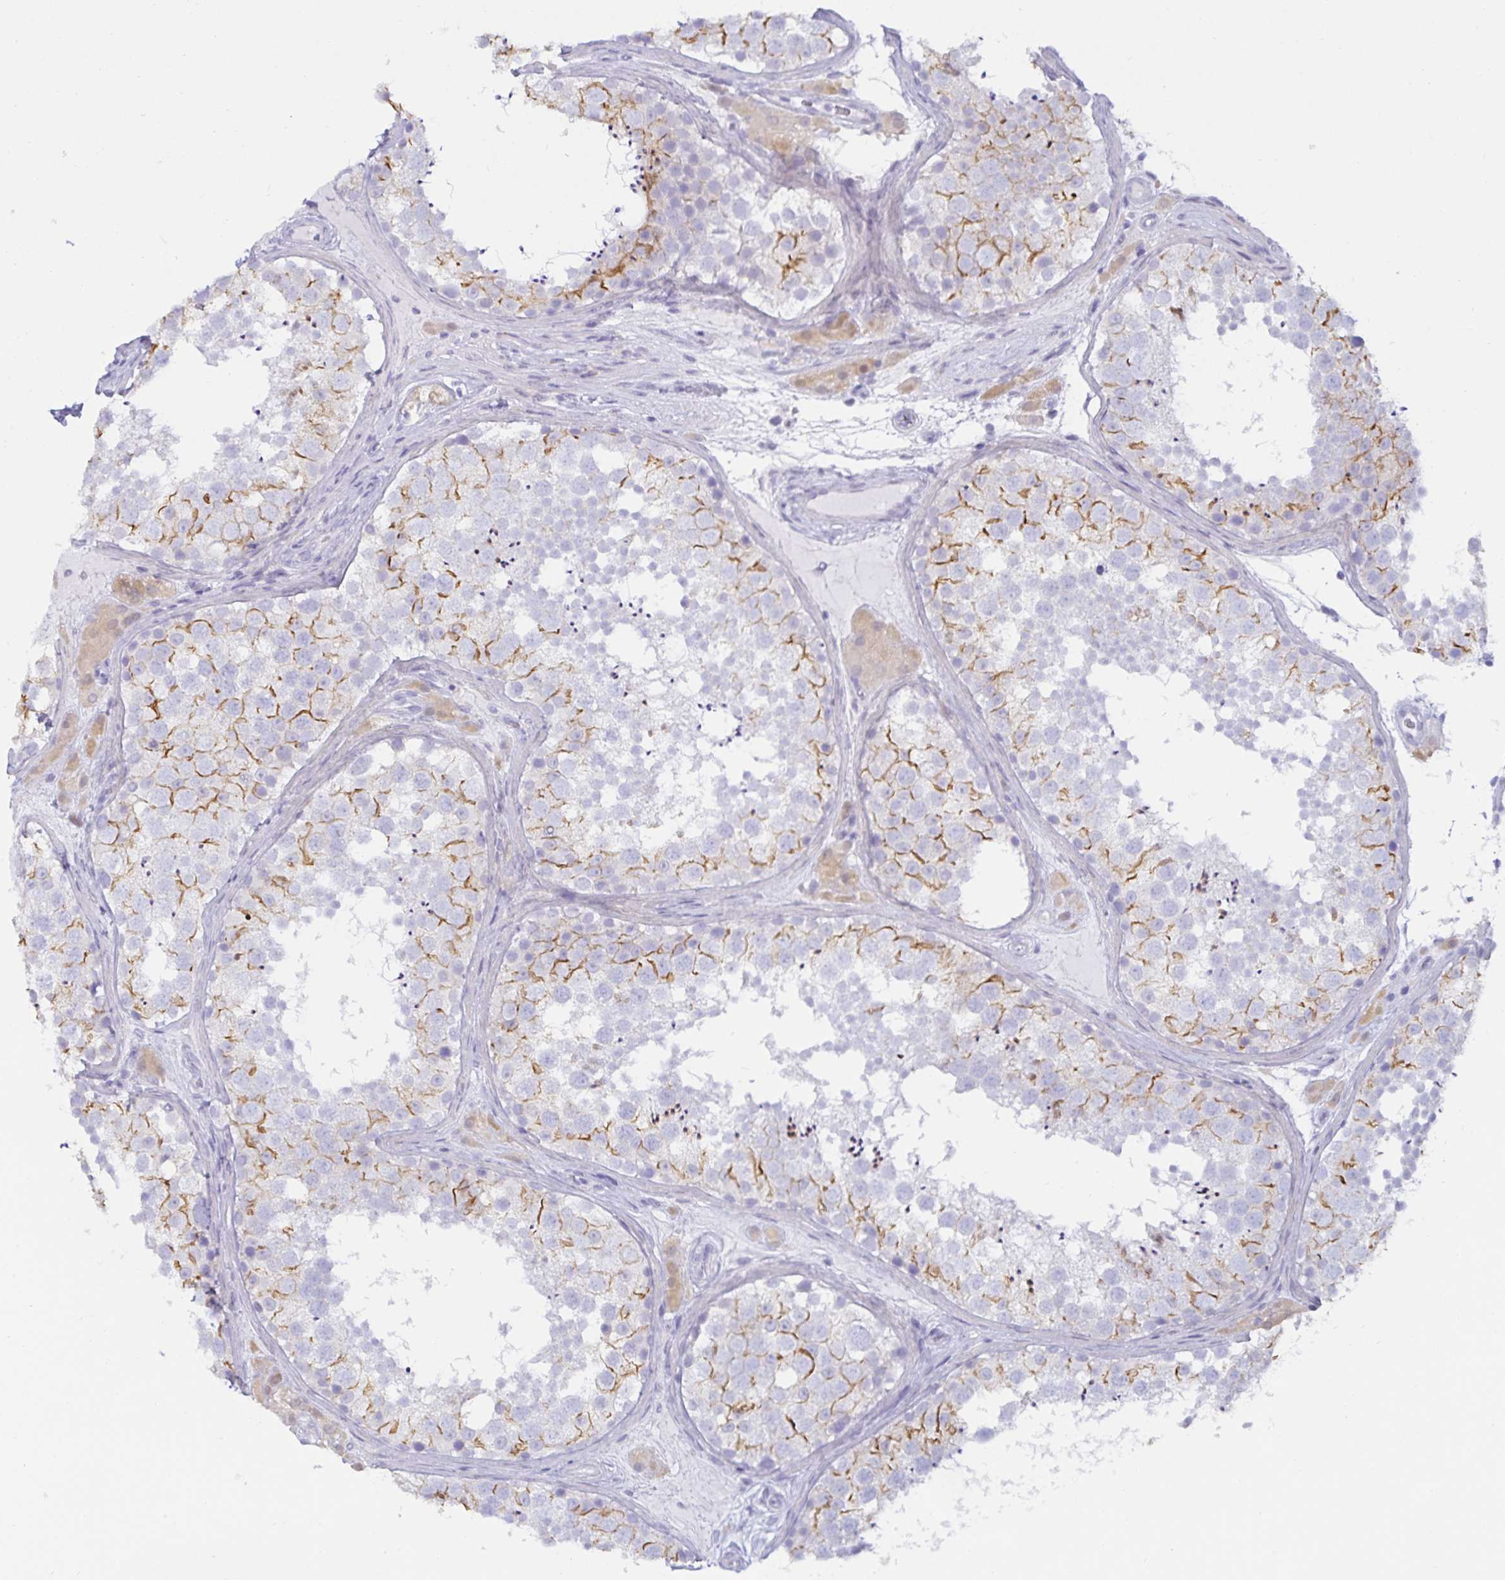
{"staining": {"intensity": "moderate", "quantity": "25%-75%", "location": "cytoplasmic/membranous"}, "tissue": "testis", "cell_type": "Cells in seminiferous ducts", "image_type": "normal", "snomed": [{"axis": "morphology", "description": "Normal tissue, NOS"}, {"axis": "topography", "description": "Testis"}], "caption": "IHC micrograph of unremarkable testis: testis stained using immunohistochemistry reveals medium levels of moderate protein expression localized specifically in the cytoplasmic/membranous of cells in seminiferous ducts, appearing as a cytoplasmic/membranous brown color.", "gene": "MON2", "patient": {"sex": "male", "age": 41}}